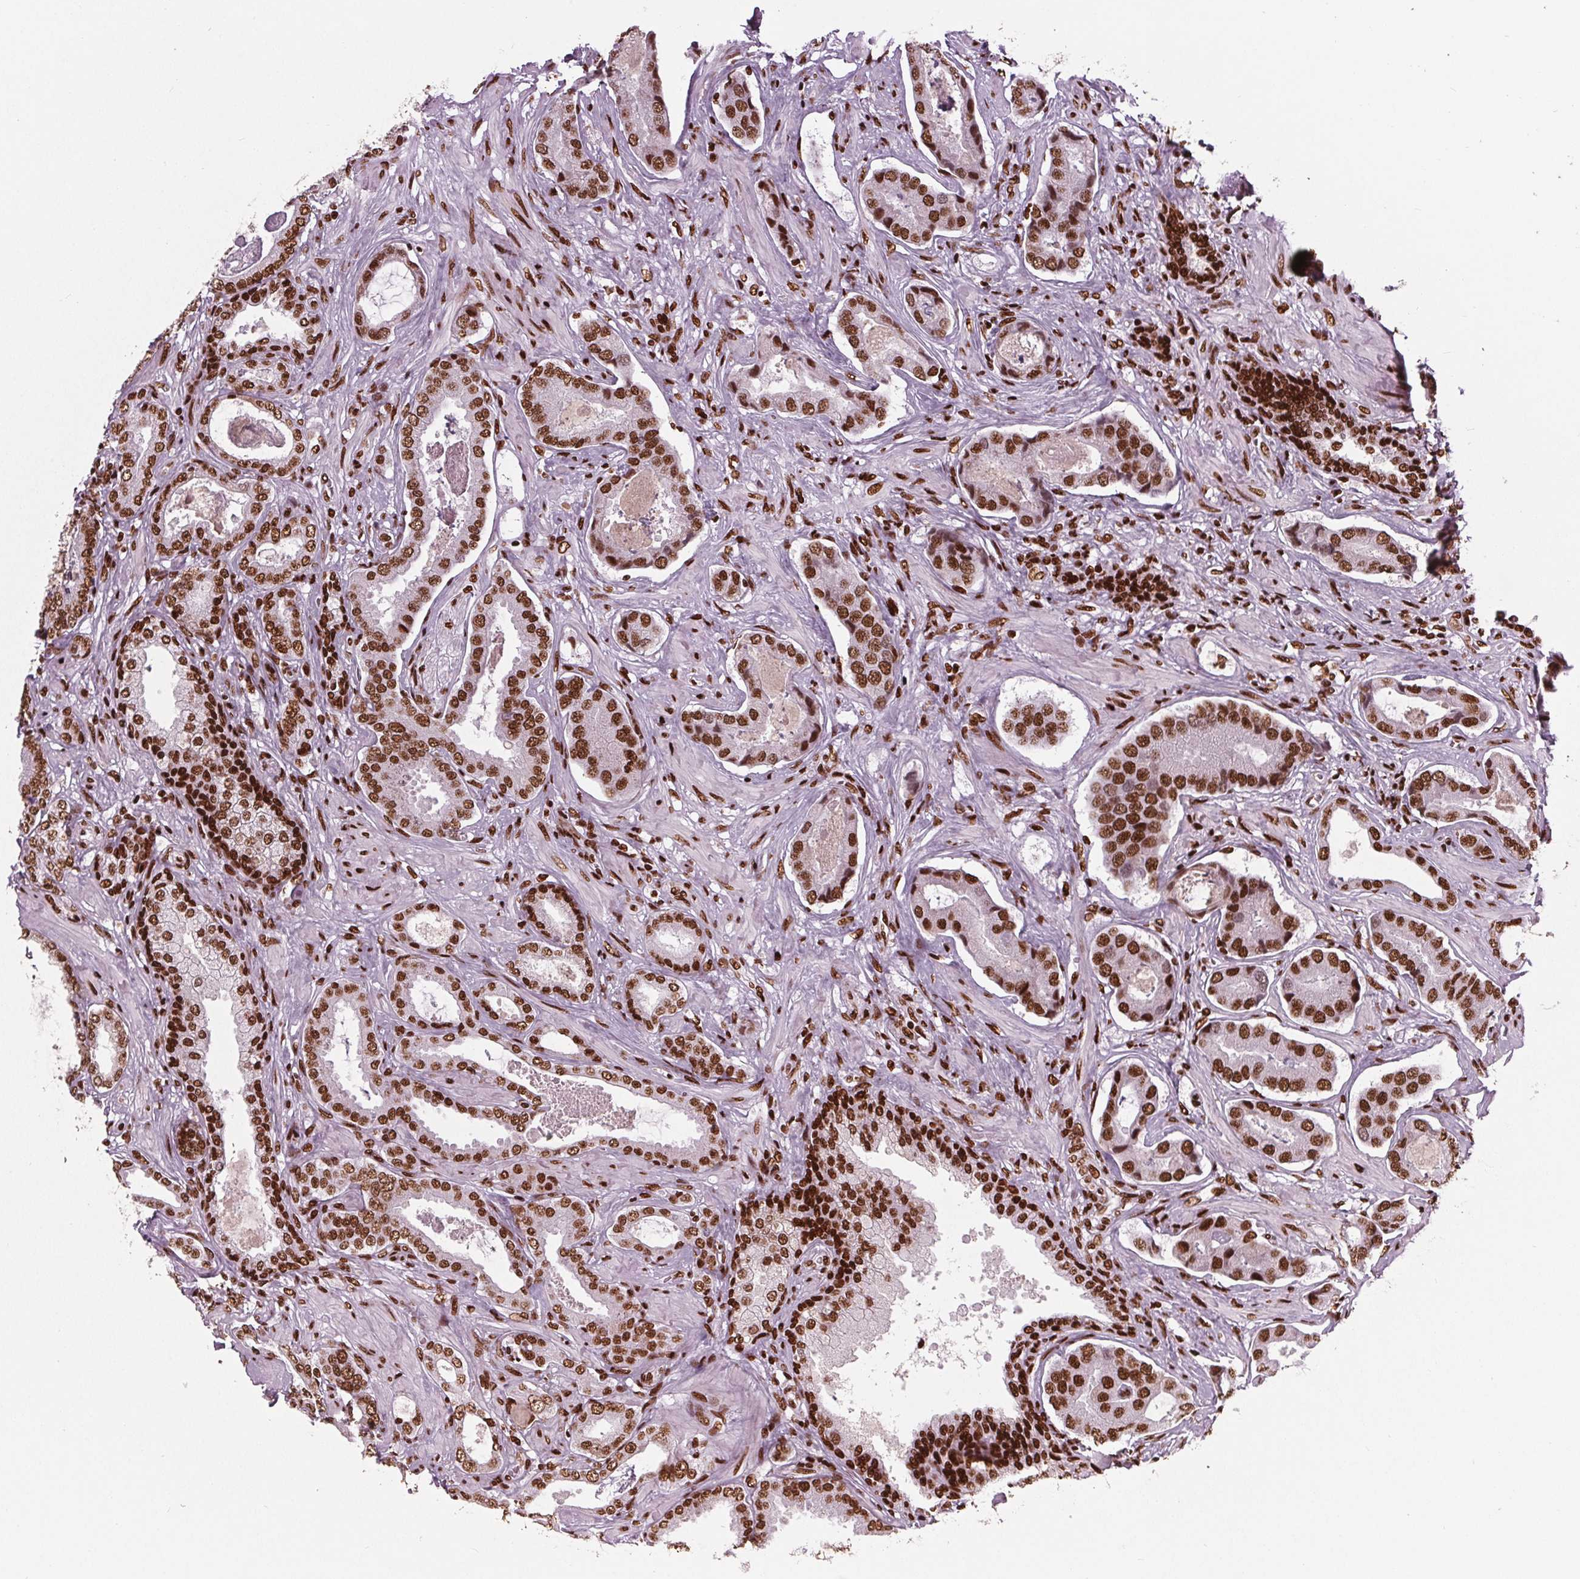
{"staining": {"intensity": "strong", "quantity": ">75%", "location": "nuclear"}, "tissue": "prostate cancer", "cell_type": "Tumor cells", "image_type": "cancer", "snomed": [{"axis": "morphology", "description": "Adenocarcinoma, NOS"}, {"axis": "topography", "description": "Prostate"}], "caption": "Prostate cancer (adenocarcinoma) tissue displays strong nuclear positivity in approximately >75% of tumor cells, visualized by immunohistochemistry. The staining was performed using DAB to visualize the protein expression in brown, while the nuclei were stained in blue with hematoxylin (Magnification: 20x).", "gene": "BRD4", "patient": {"sex": "male", "age": 64}}